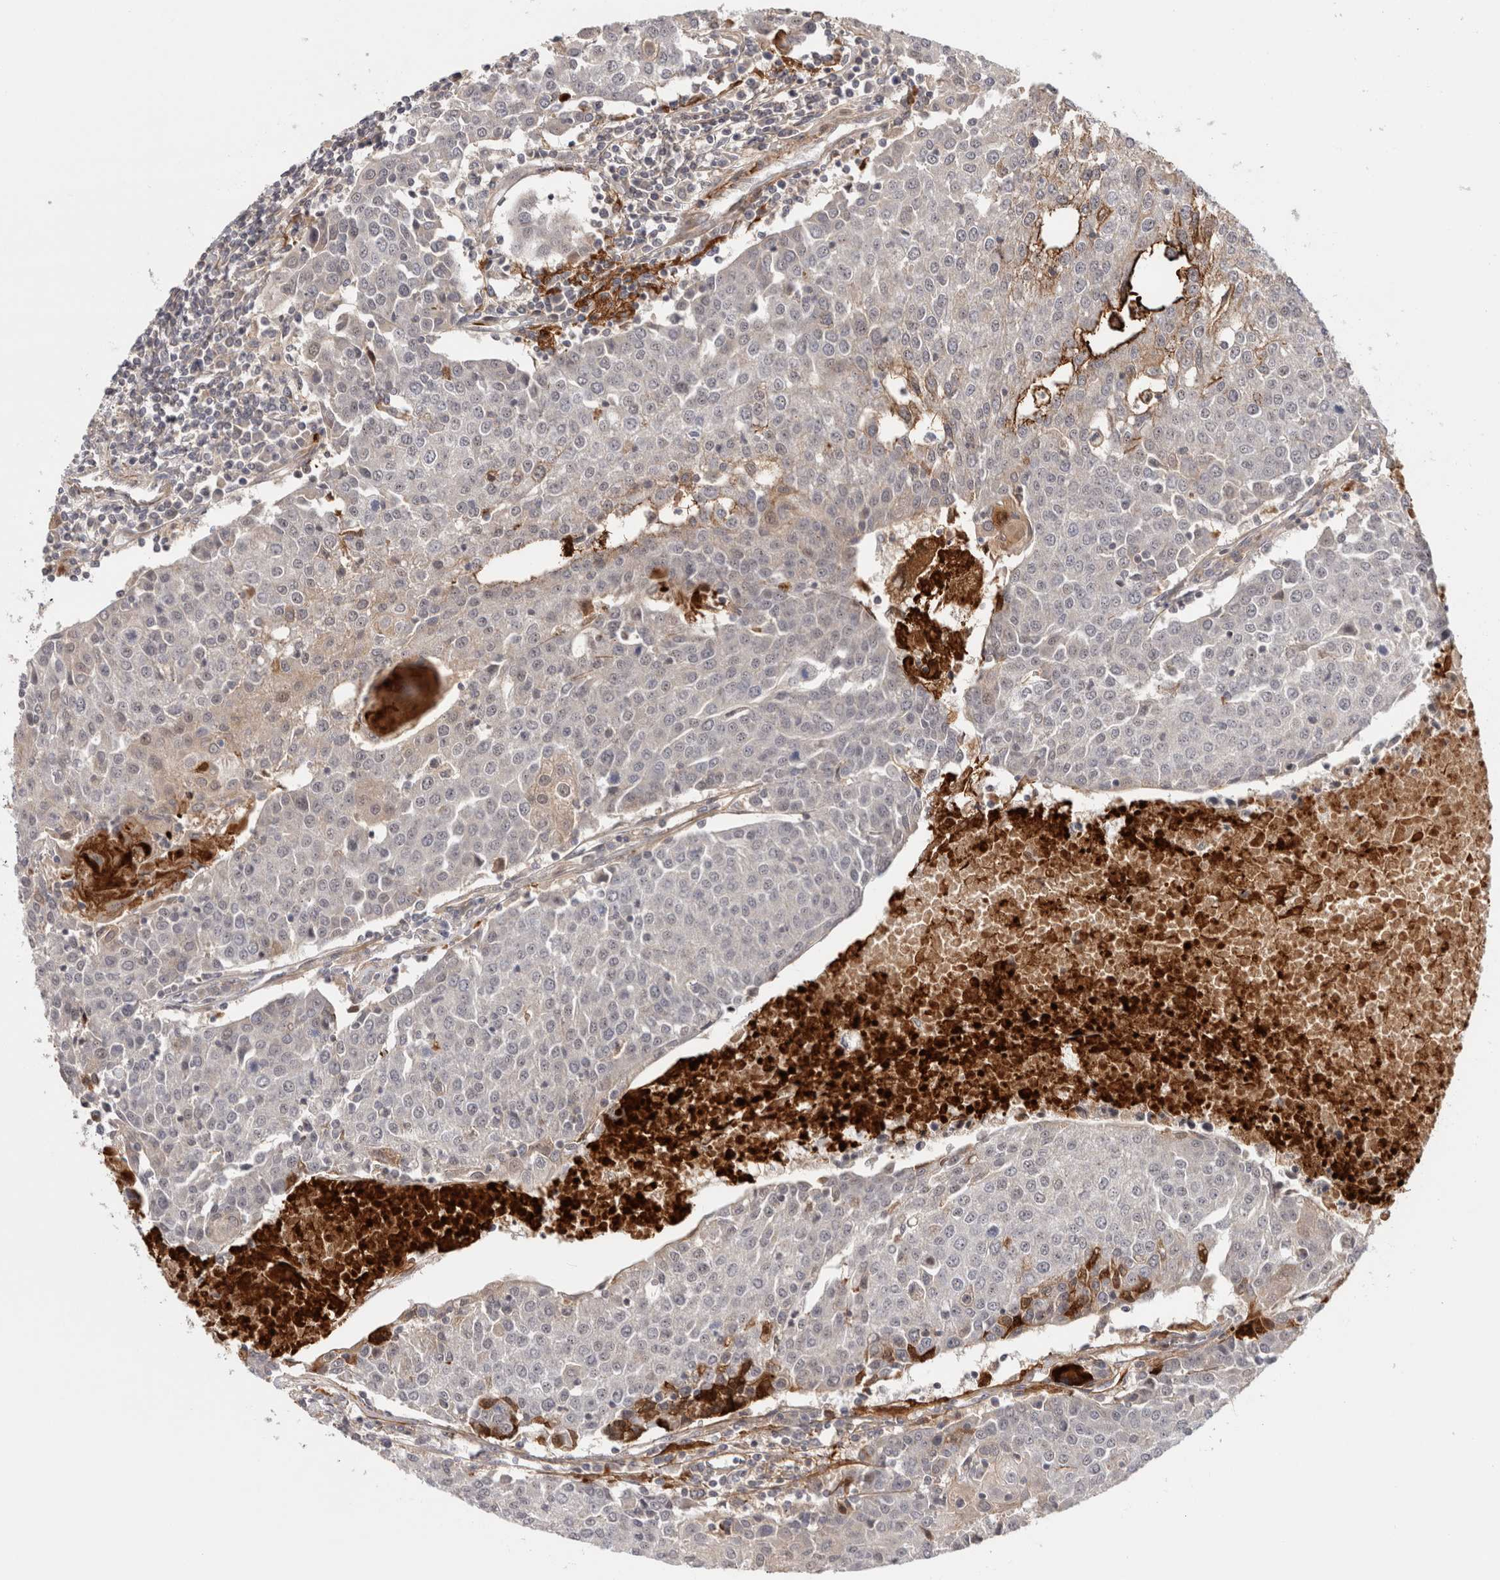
{"staining": {"intensity": "weak", "quantity": "<25%", "location": "cytoplasmic/membranous,nuclear"}, "tissue": "urothelial cancer", "cell_type": "Tumor cells", "image_type": "cancer", "snomed": [{"axis": "morphology", "description": "Urothelial carcinoma, High grade"}, {"axis": "topography", "description": "Urinary bladder"}], "caption": "Immunohistochemistry micrograph of neoplastic tissue: human urothelial carcinoma (high-grade) stained with DAB exhibits no significant protein positivity in tumor cells.", "gene": "ZNF318", "patient": {"sex": "female", "age": 85}}